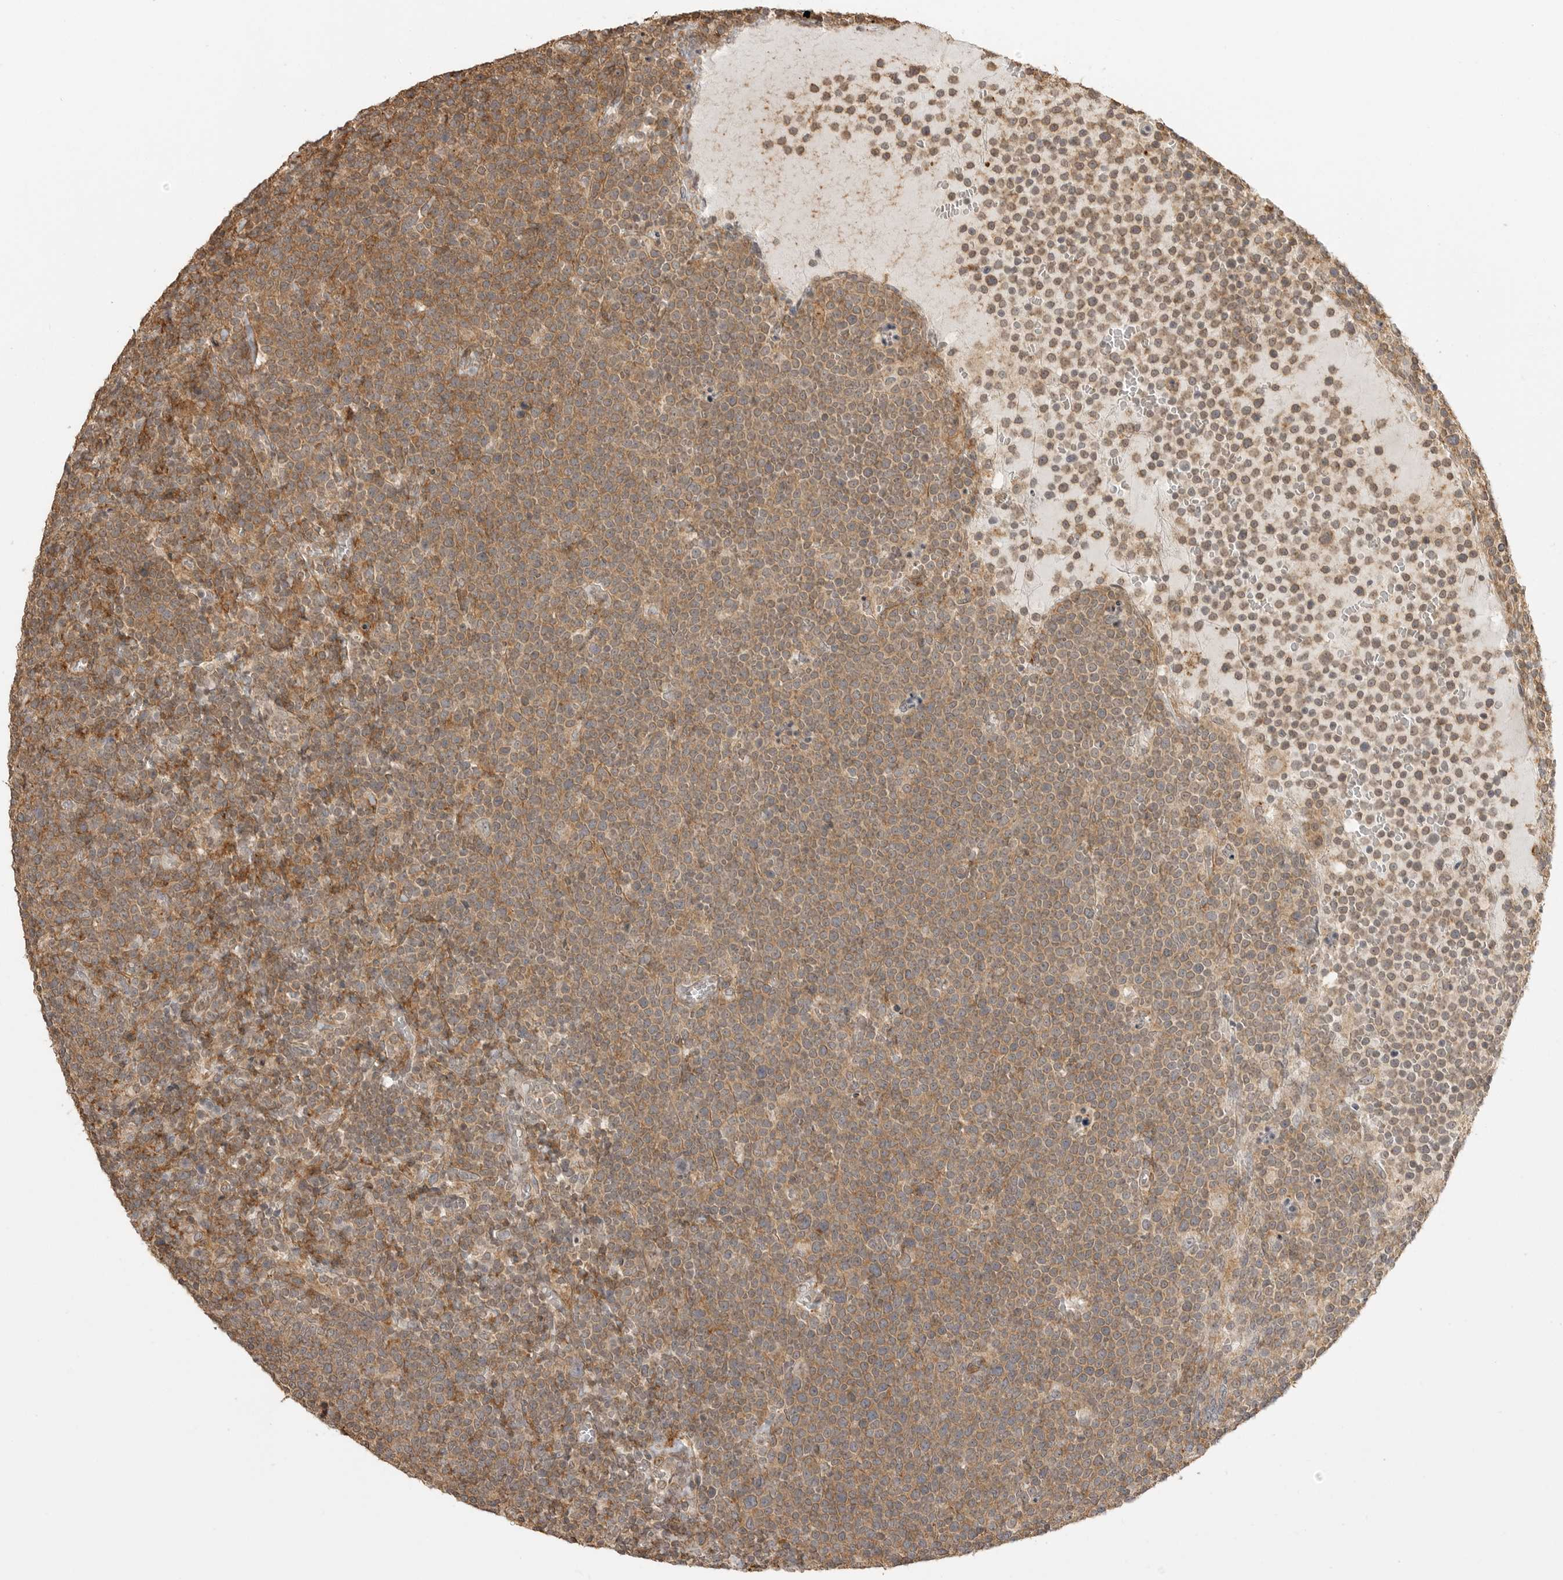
{"staining": {"intensity": "moderate", "quantity": ">75%", "location": "cytoplasmic/membranous"}, "tissue": "lymphoma", "cell_type": "Tumor cells", "image_type": "cancer", "snomed": [{"axis": "morphology", "description": "Malignant lymphoma, non-Hodgkin's type, High grade"}, {"axis": "topography", "description": "Lymph node"}], "caption": "A brown stain labels moderate cytoplasmic/membranous staining of a protein in human malignant lymphoma, non-Hodgkin's type (high-grade) tumor cells.", "gene": "GPC2", "patient": {"sex": "male", "age": 61}}